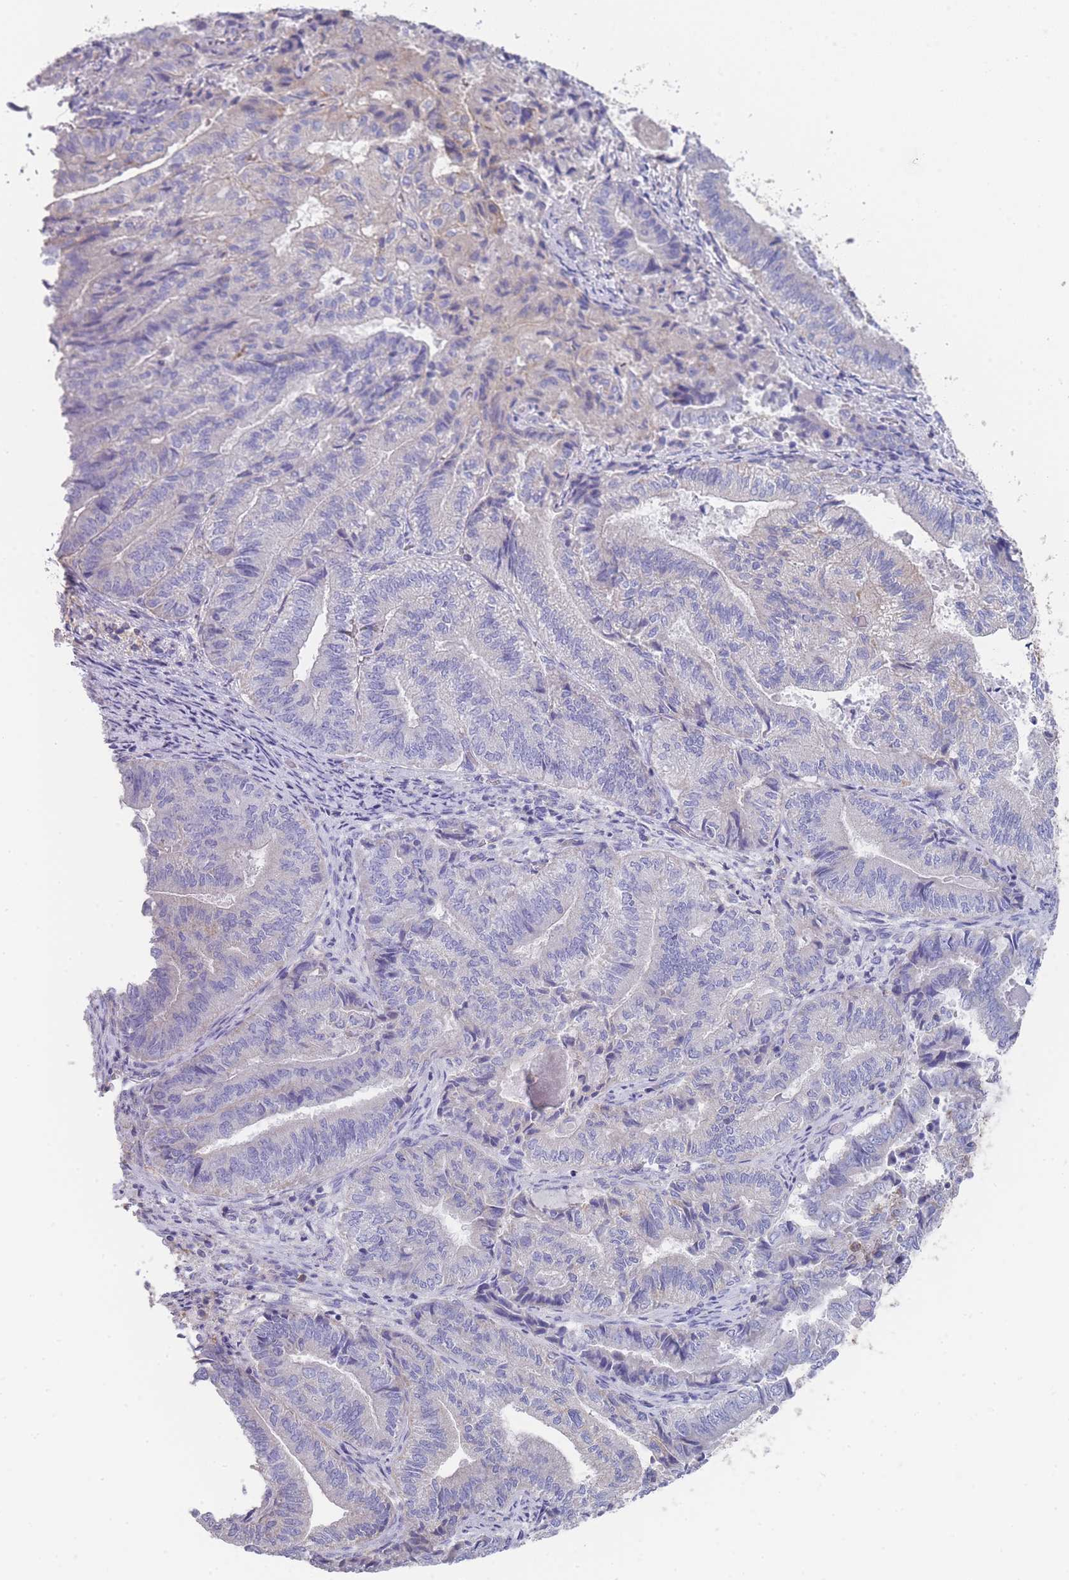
{"staining": {"intensity": "negative", "quantity": "none", "location": "none"}, "tissue": "endometrial cancer", "cell_type": "Tumor cells", "image_type": "cancer", "snomed": [{"axis": "morphology", "description": "Adenocarcinoma, NOS"}, {"axis": "topography", "description": "Endometrium"}], "caption": "IHC of human endometrial adenocarcinoma shows no expression in tumor cells. (IHC, brightfield microscopy, high magnification).", "gene": "SCCPDH", "patient": {"sex": "female", "age": 80}}